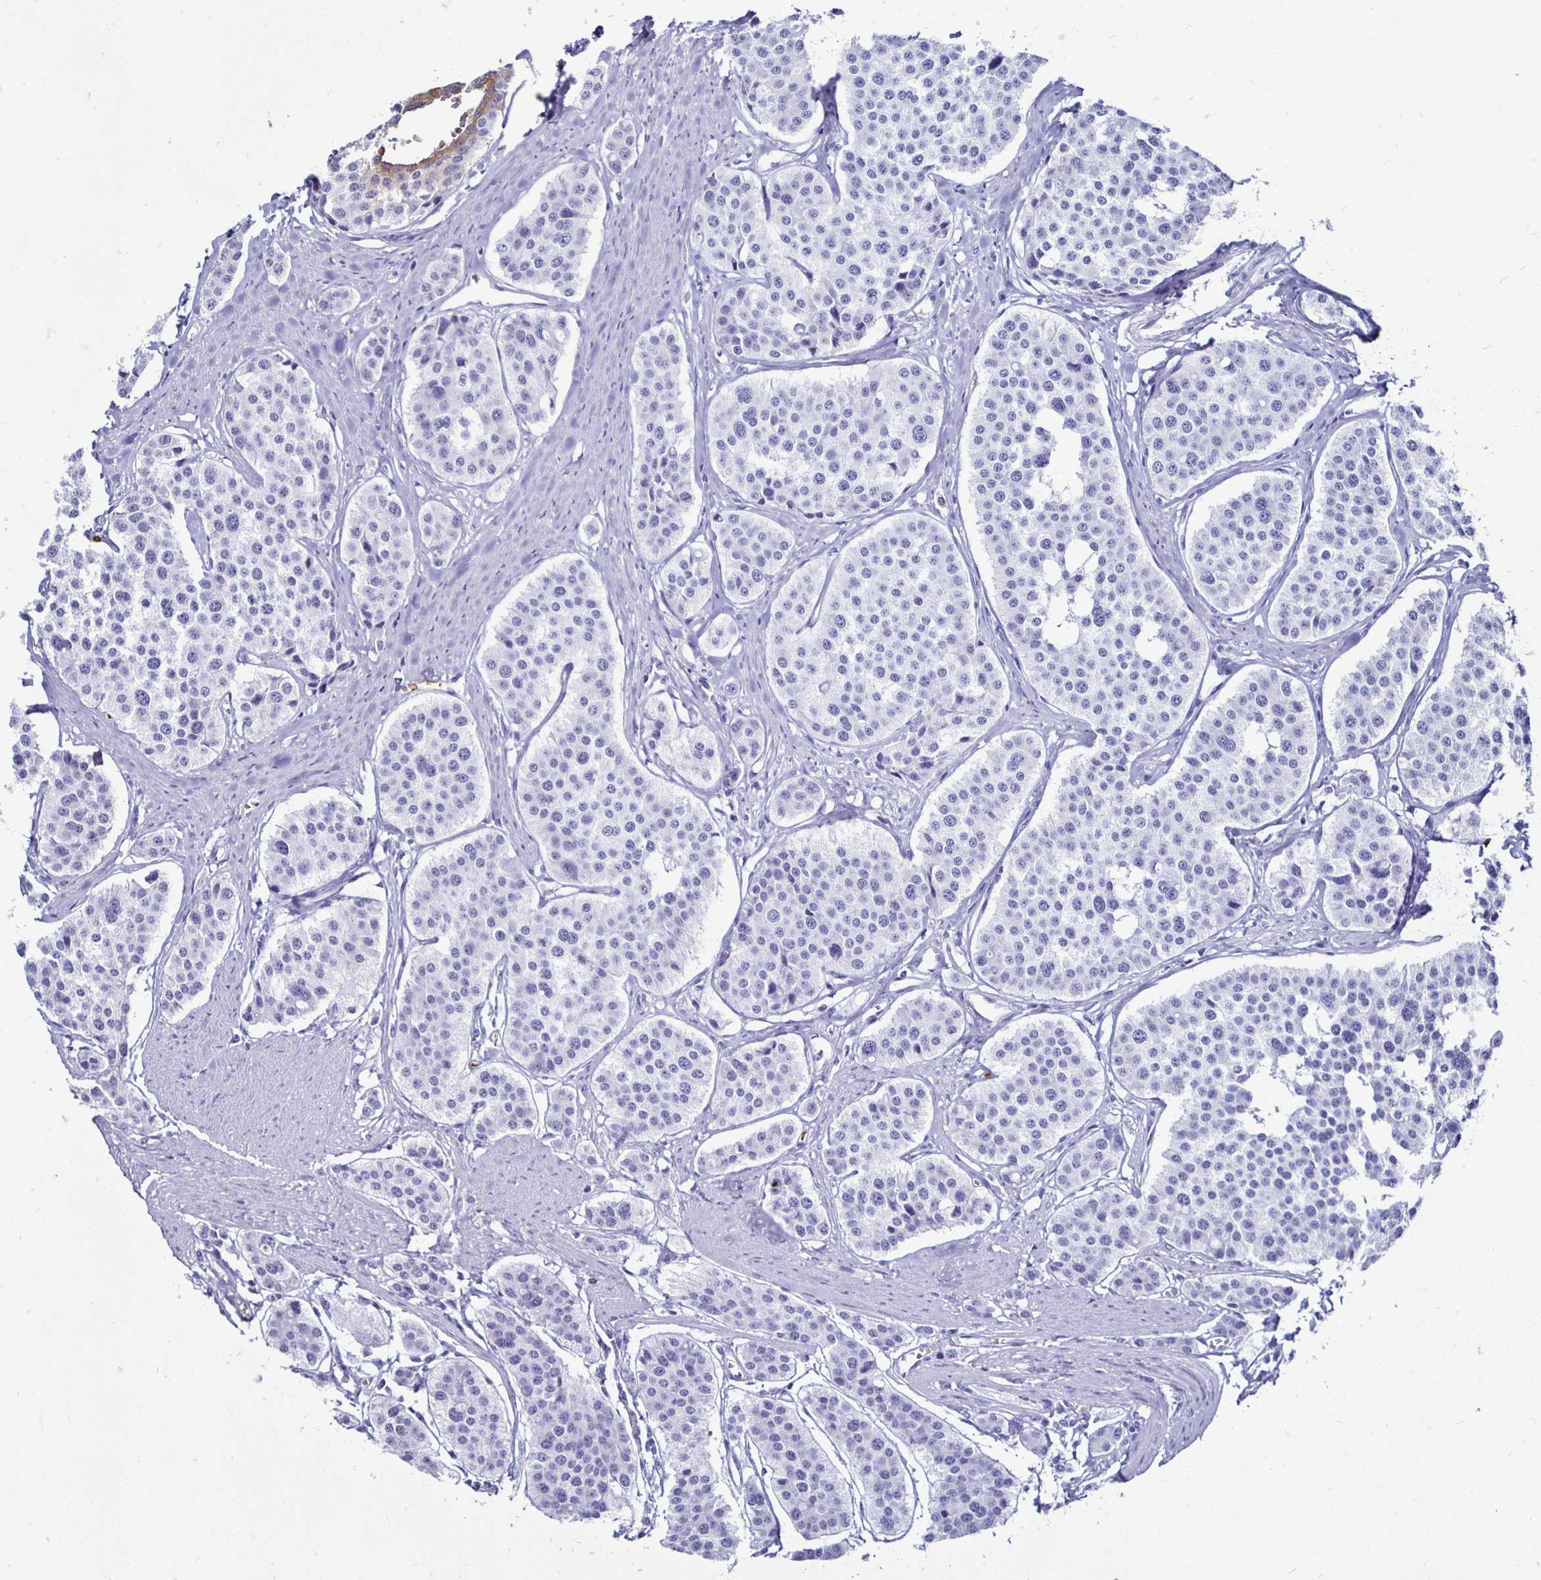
{"staining": {"intensity": "negative", "quantity": "none", "location": "none"}, "tissue": "carcinoid", "cell_type": "Tumor cells", "image_type": "cancer", "snomed": [{"axis": "morphology", "description": "Carcinoid, malignant, NOS"}, {"axis": "topography", "description": "Small intestine"}], "caption": "Protein analysis of carcinoid reveals no significant positivity in tumor cells.", "gene": "RHBDL3", "patient": {"sex": "male", "age": 60}}